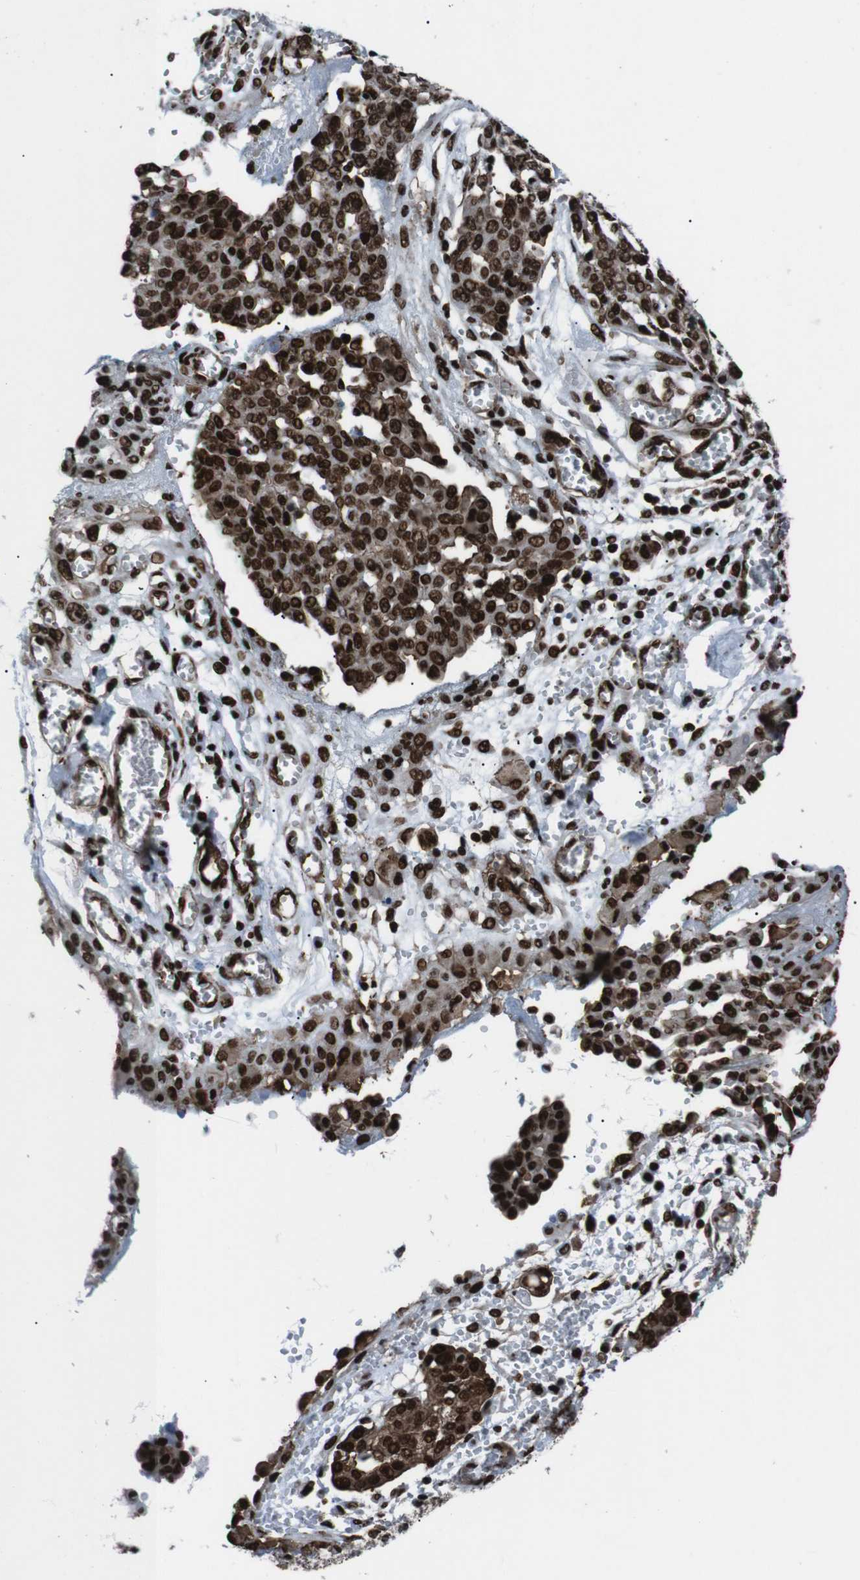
{"staining": {"intensity": "strong", "quantity": ">75%", "location": "cytoplasmic/membranous,nuclear"}, "tissue": "ovarian cancer", "cell_type": "Tumor cells", "image_type": "cancer", "snomed": [{"axis": "morphology", "description": "Cystadenocarcinoma, serous, NOS"}, {"axis": "topography", "description": "Soft tissue"}, {"axis": "topography", "description": "Ovary"}], "caption": "Immunohistochemical staining of ovarian serous cystadenocarcinoma shows strong cytoplasmic/membranous and nuclear protein expression in approximately >75% of tumor cells.", "gene": "HNRNPU", "patient": {"sex": "female", "age": 57}}